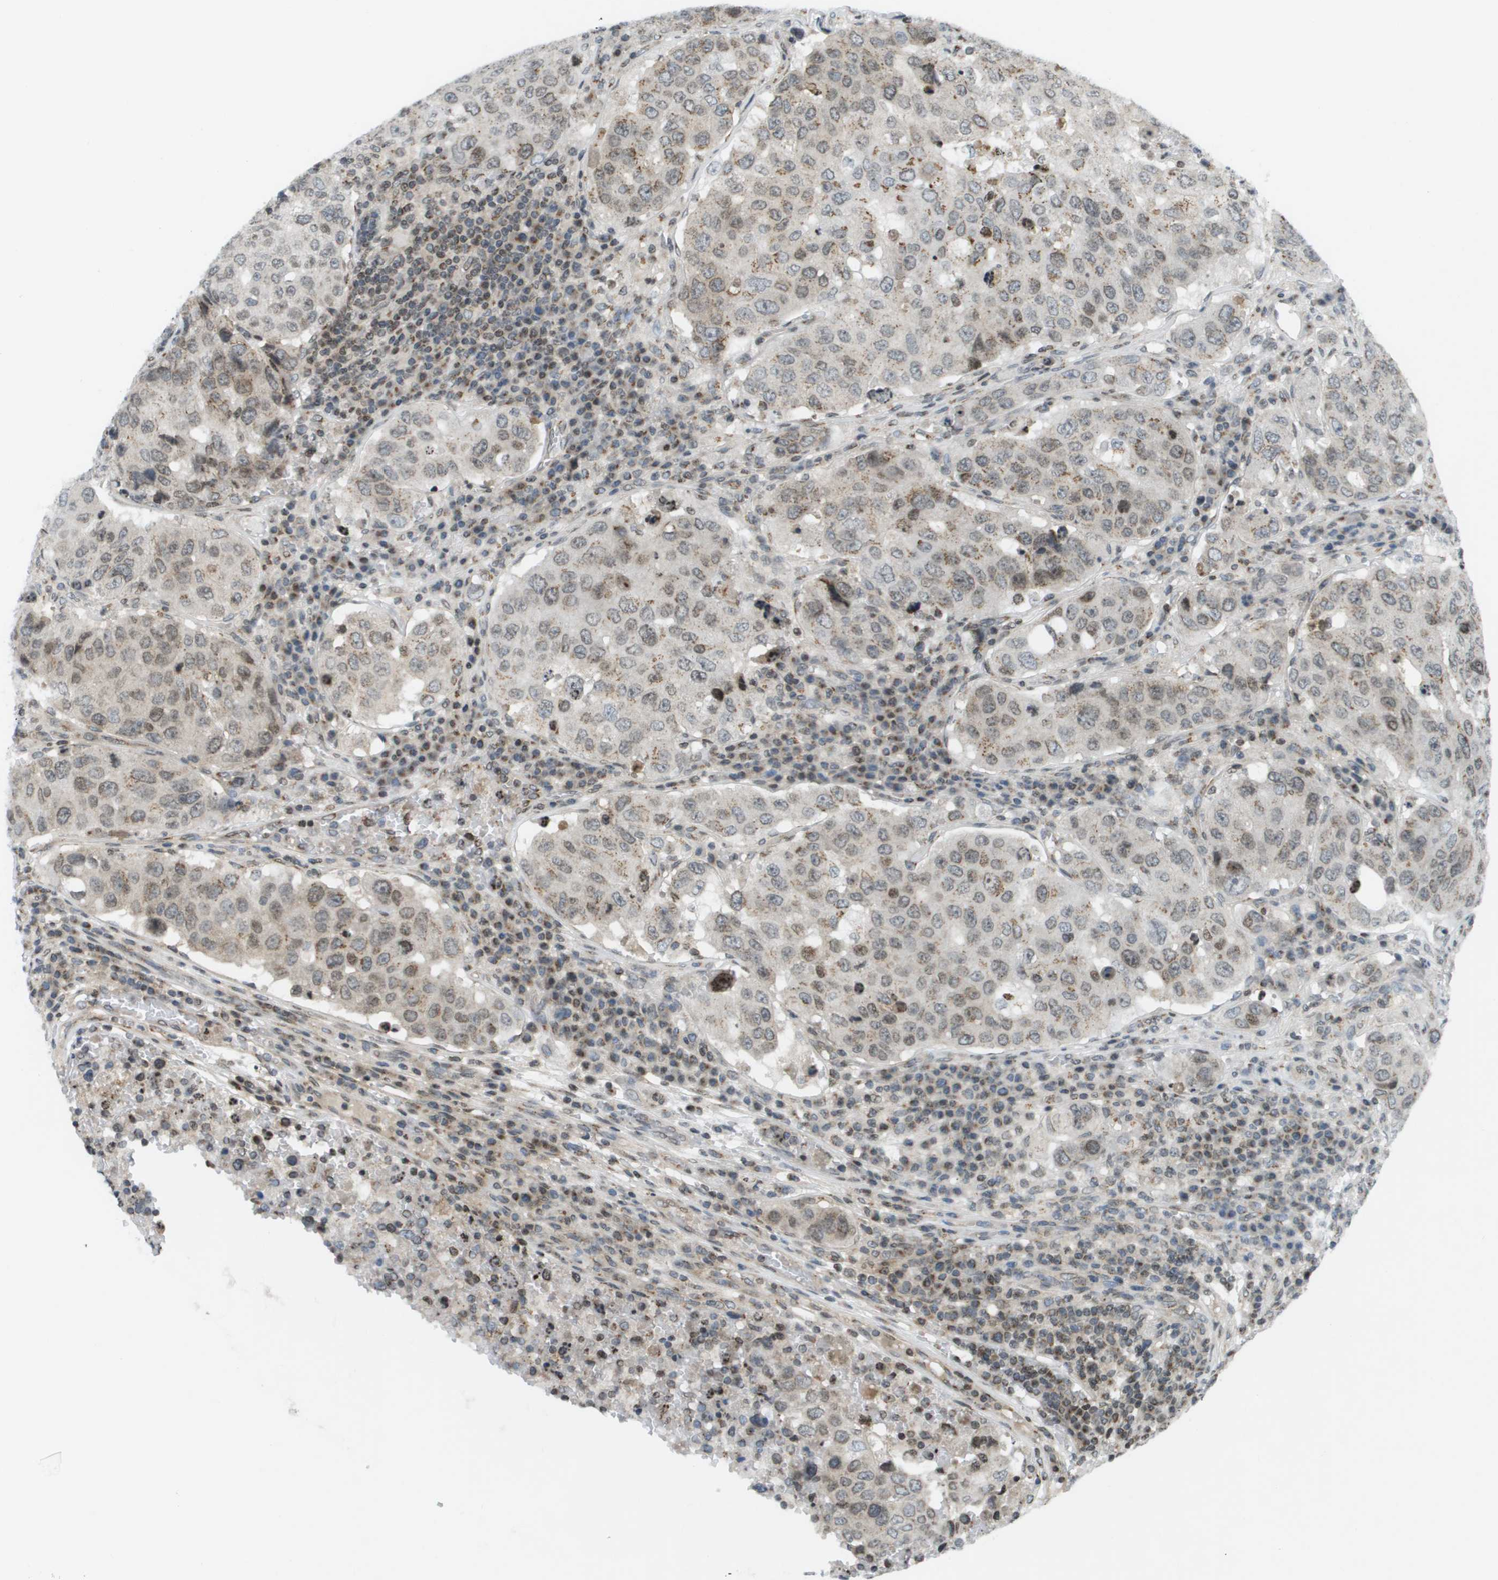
{"staining": {"intensity": "weak", "quantity": "25%-75%", "location": "cytoplasmic/membranous,nuclear"}, "tissue": "urothelial cancer", "cell_type": "Tumor cells", "image_type": "cancer", "snomed": [{"axis": "morphology", "description": "Urothelial carcinoma, High grade"}, {"axis": "topography", "description": "Lymph node"}, {"axis": "topography", "description": "Urinary bladder"}], "caption": "A high-resolution image shows IHC staining of high-grade urothelial carcinoma, which reveals weak cytoplasmic/membranous and nuclear positivity in approximately 25%-75% of tumor cells.", "gene": "EVC", "patient": {"sex": "male", "age": 51}}